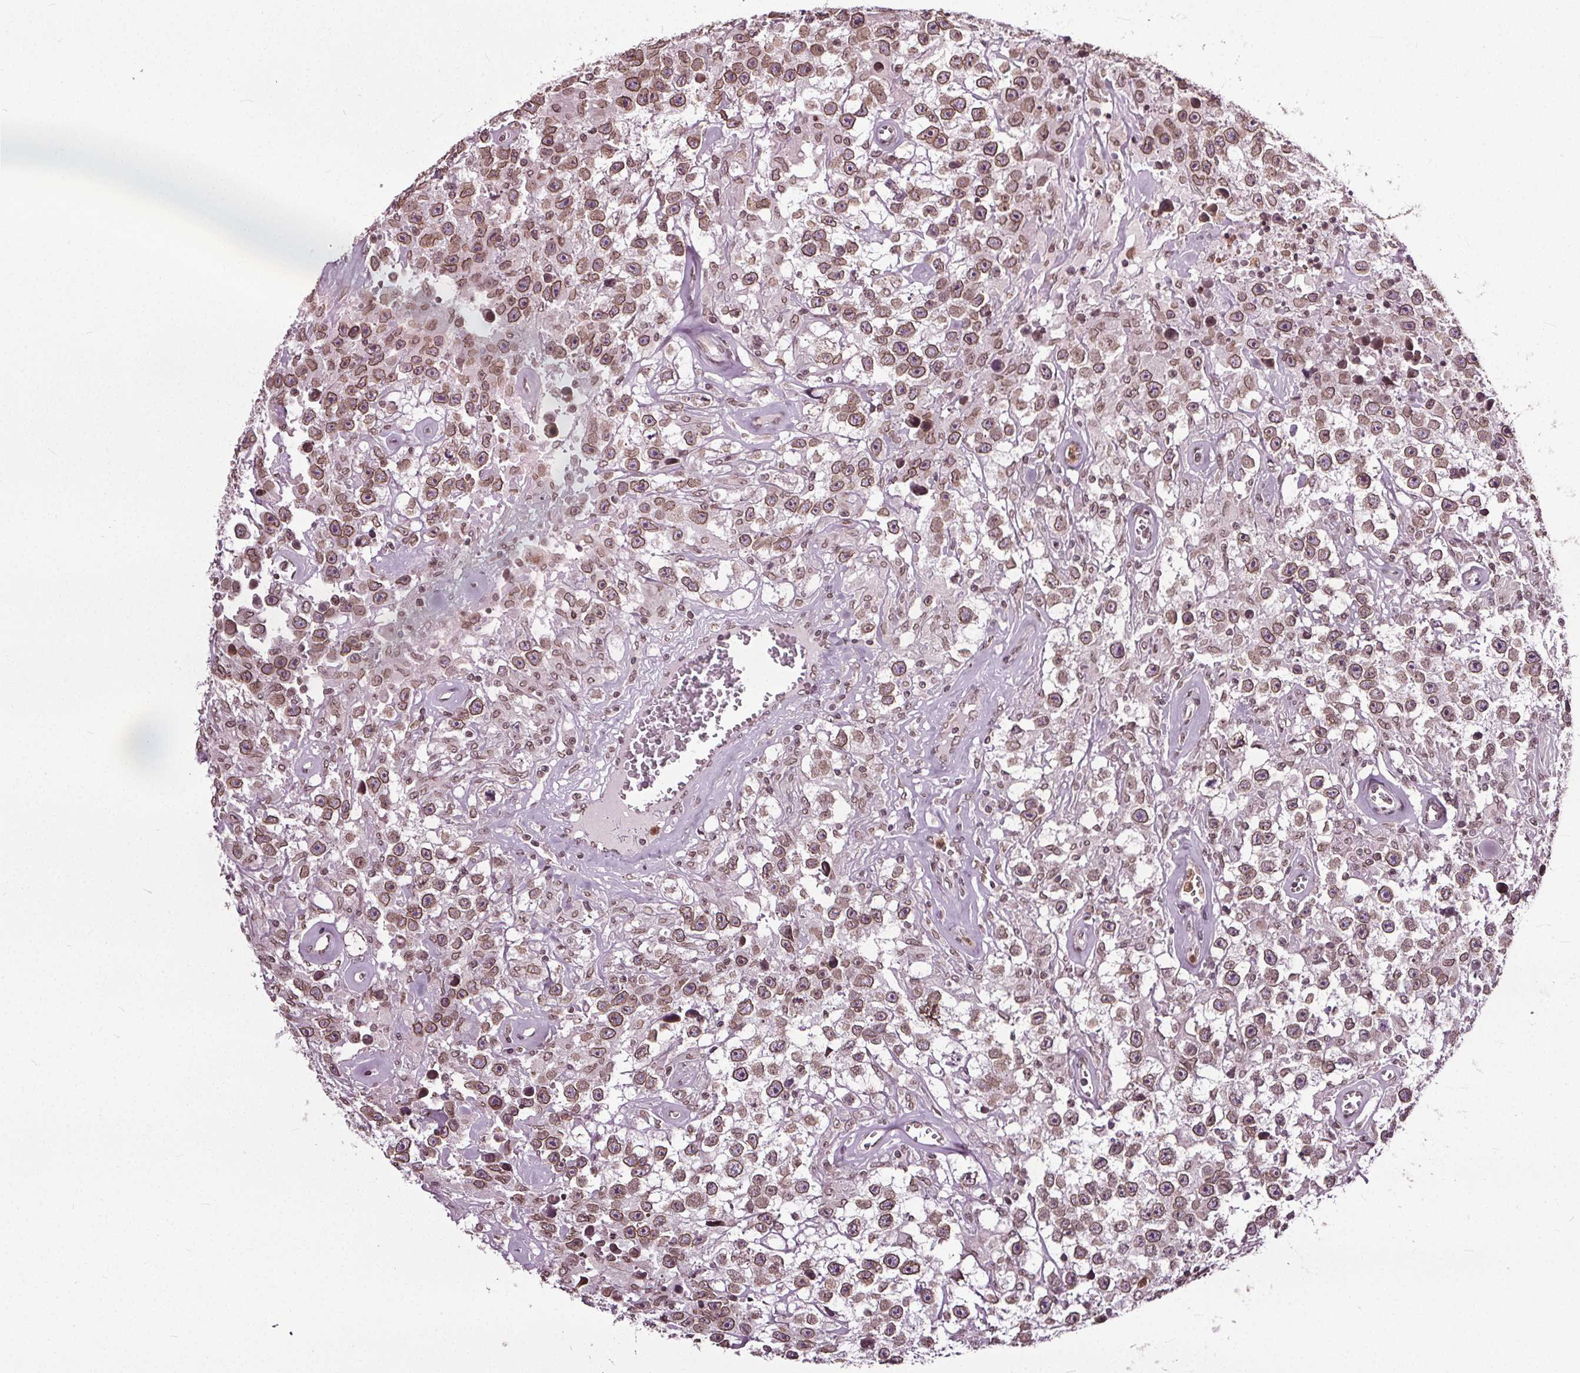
{"staining": {"intensity": "moderate", "quantity": ">75%", "location": "cytoplasmic/membranous,nuclear"}, "tissue": "testis cancer", "cell_type": "Tumor cells", "image_type": "cancer", "snomed": [{"axis": "morphology", "description": "Seminoma, NOS"}, {"axis": "topography", "description": "Testis"}], "caption": "Human testis cancer (seminoma) stained with a protein marker shows moderate staining in tumor cells.", "gene": "TTC39C", "patient": {"sex": "male", "age": 43}}